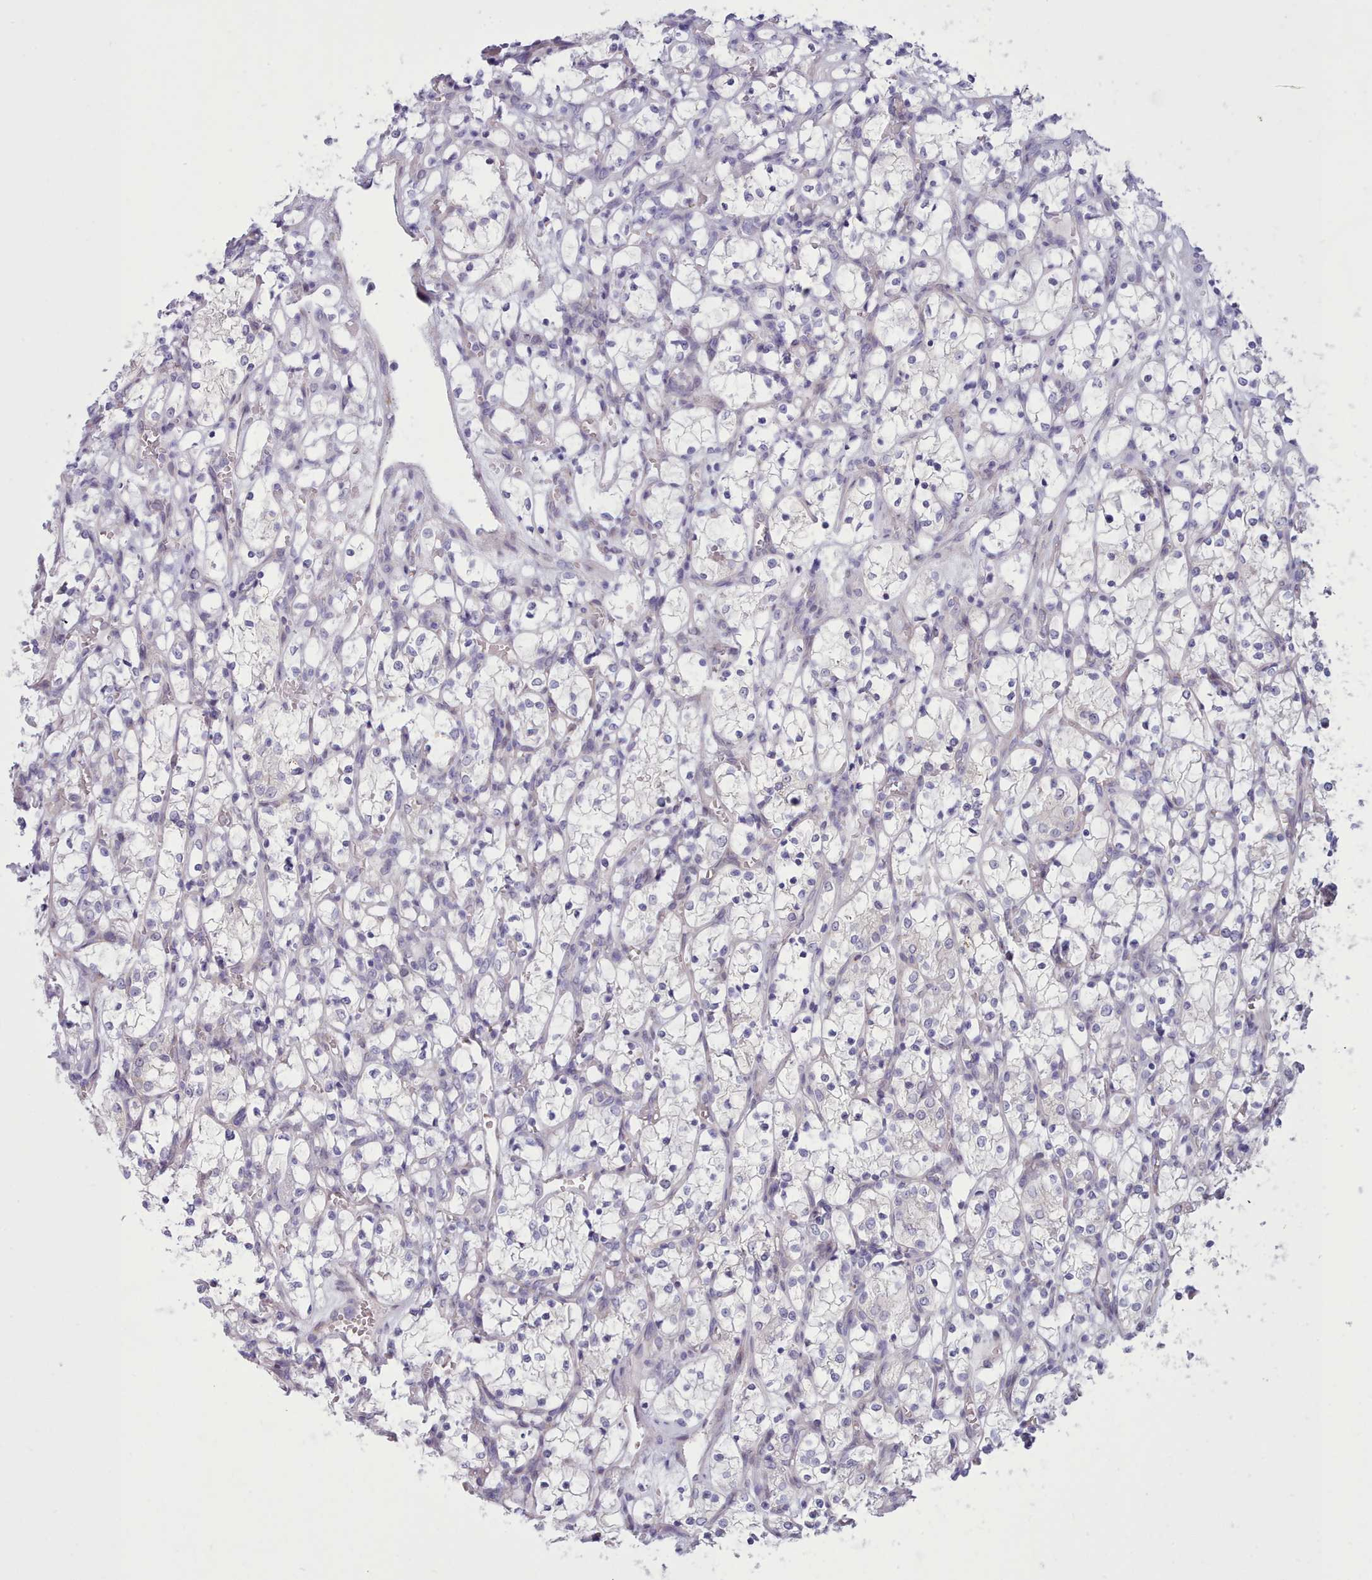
{"staining": {"intensity": "negative", "quantity": "none", "location": "none"}, "tissue": "renal cancer", "cell_type": "Tumor cells", "image_type": "cancer", "snomed": [{"axis": "morphology", "description": "Adenocarcinoma, NOS"}, {"axis": "topography", "description": "Kidney"}], "caption": "This image is of renal cancer stained with IHC to label a protein in brown with the nuclei are counter-stained blue. There is no staining in tumor cells.", "gene": "TMEM253", "patient": {"sex": "female", "age": 69}}